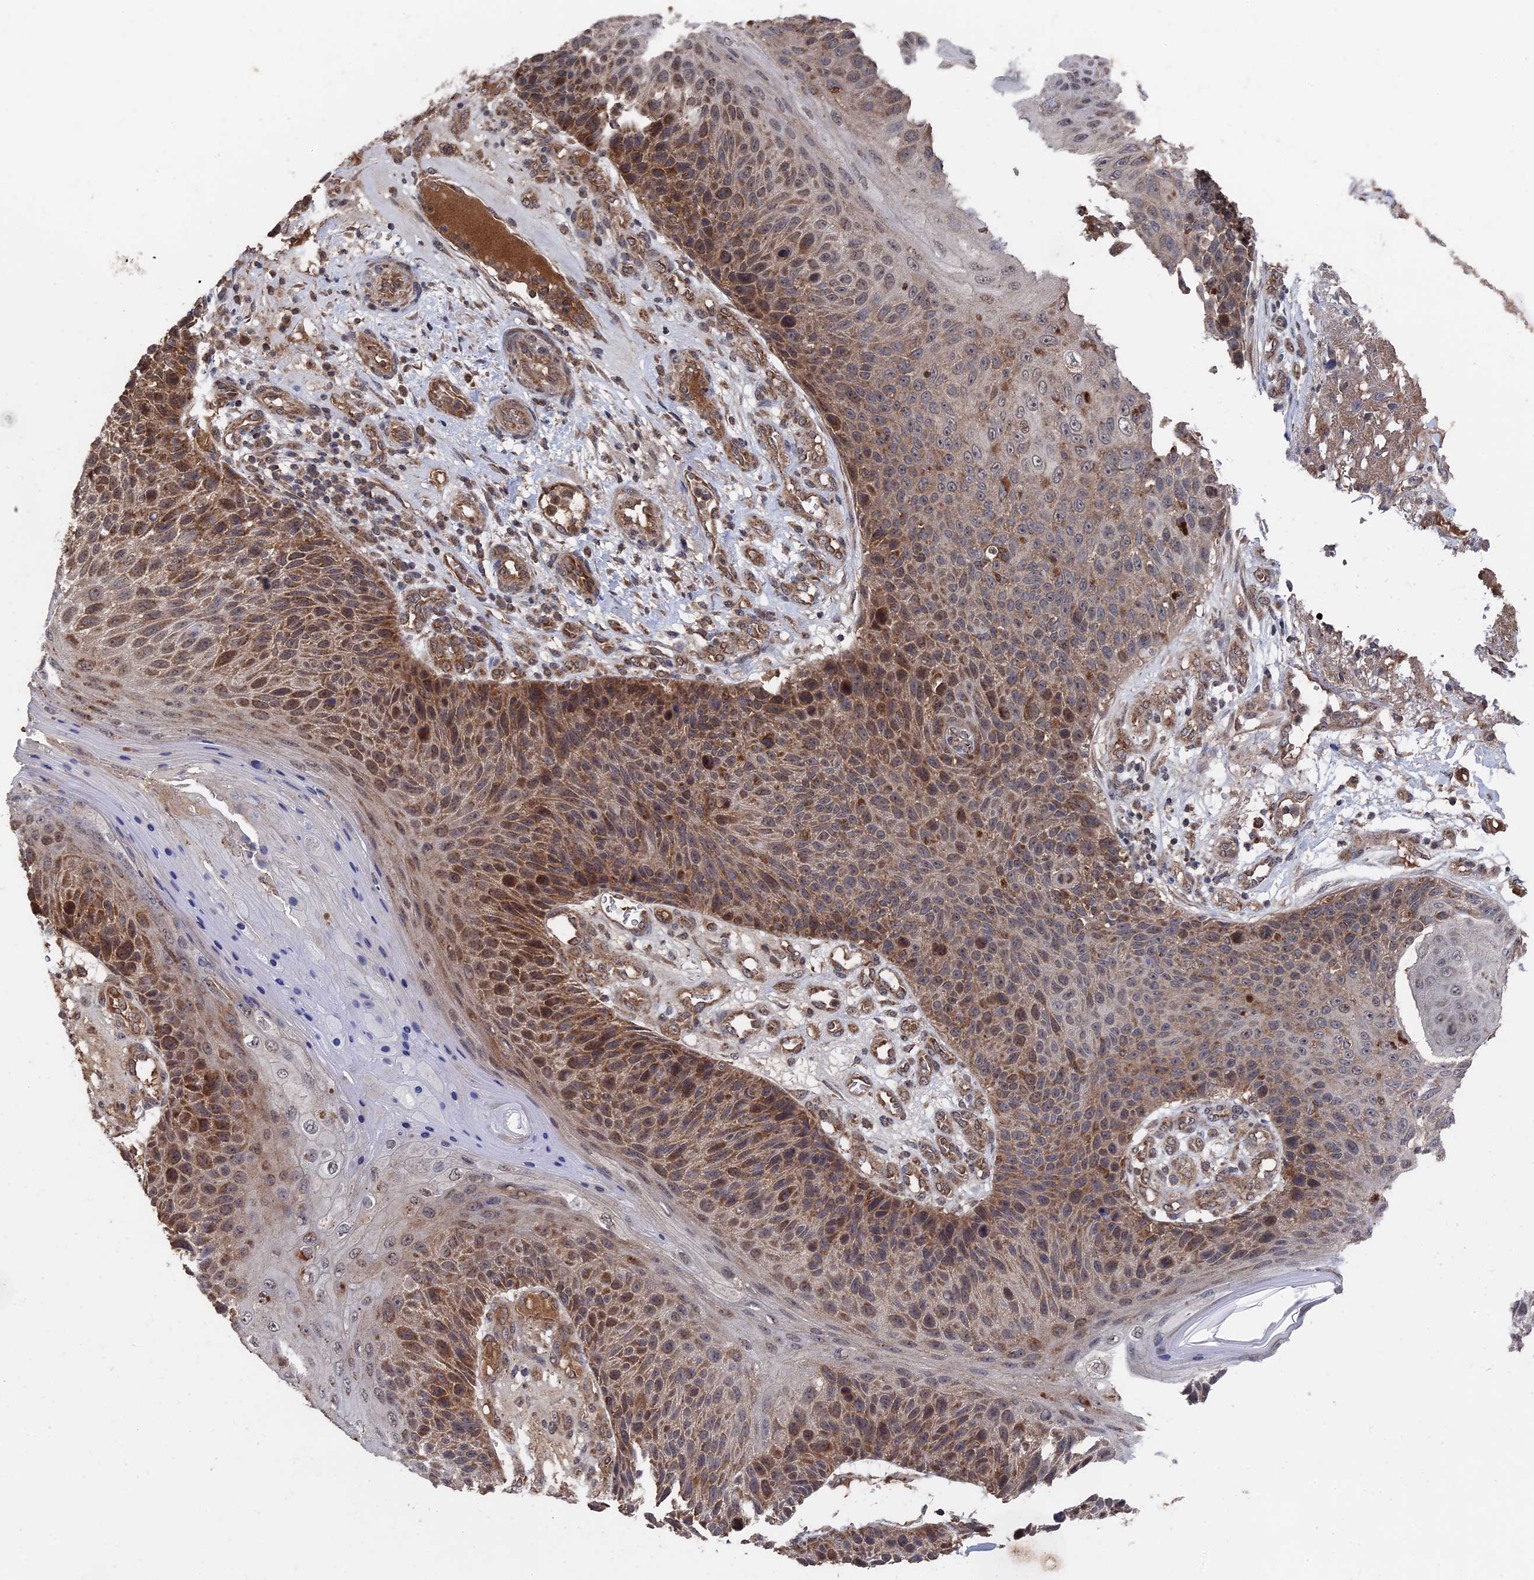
{"staining": {"intensity": "moderate", "quantity": ">75%", "location": "cytoplasmic/membranous"}, "tissue": "skin cancer", "cell_type": "Tumor cells", "image_type": "cancer", "snomed": [{"axis": "morphology", "description": "Squamous cell carcinoma, NOS"}, {"axis": "topography", "description": "Skin"}], "caption": "This is an image of immunohistochemistry staining of skin cancer (squamous cell carcinoma), which shows moderate staining in the cytoplasmic/membranous of tumor cells.", "gene": "RAB15", "patient": {"sex": "female", "age": 88}}